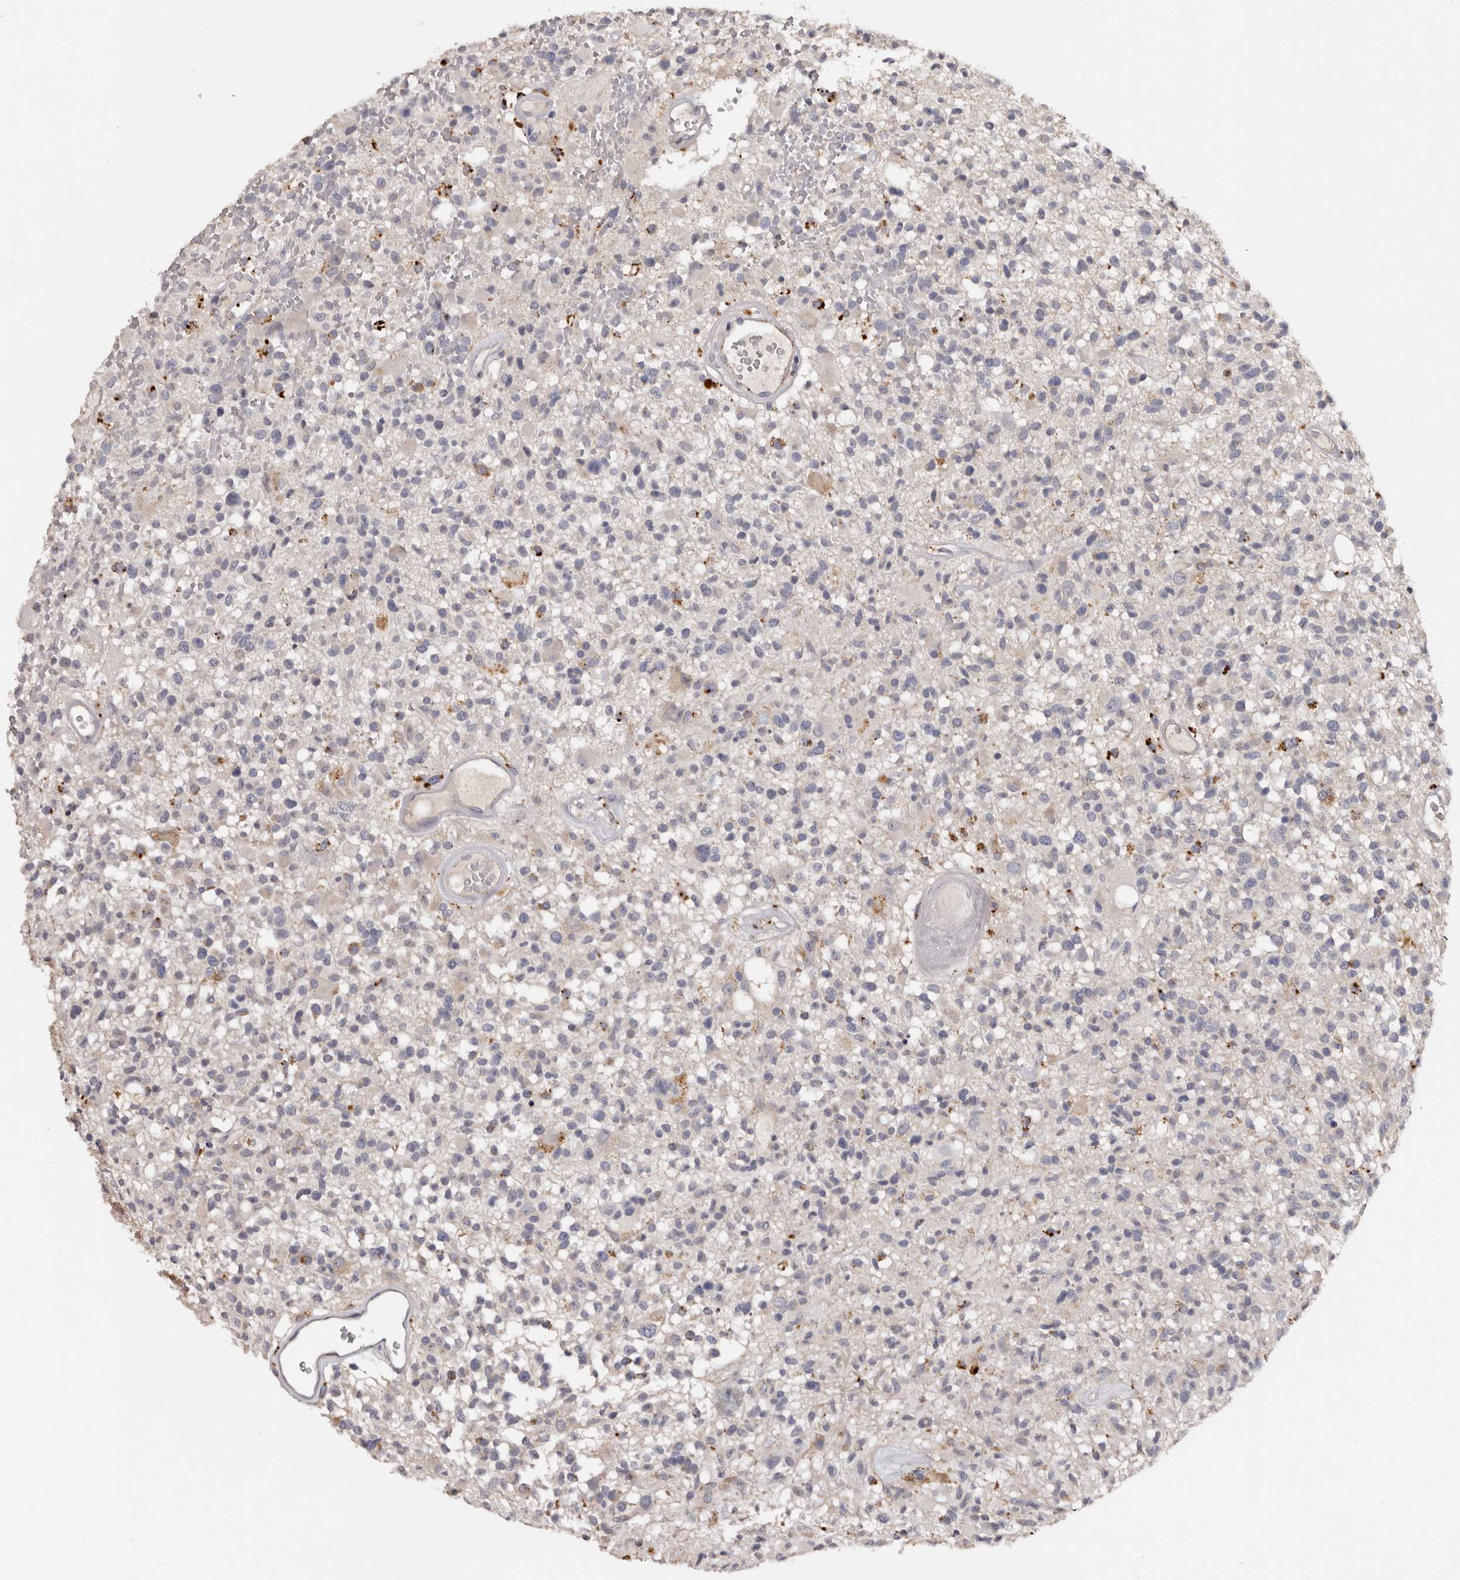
{"staining": {"intensity": "moderate", "quantity": "<25%", "location": "cytoplasmic/membranous"}, "tissue": "glioma", "cell_type": "Tumor cells", "image_type": "cancer", "snomed": [{"axis": "morphology", "description": "Glioma, malignant, High grade"}, {"axis": "morphology", "description": "Glioblastoma, NOS"}, {"axis": "topography", "description": "Brain"}], "caption": "This micrograph demonstrates immunohistochemistry staining of human glioma, with low moderate cytoplasmic/membranous positivity in about <25% of tumor cells.", "gene": "DAP", "patient": {"sex": "male", "age": 60}}